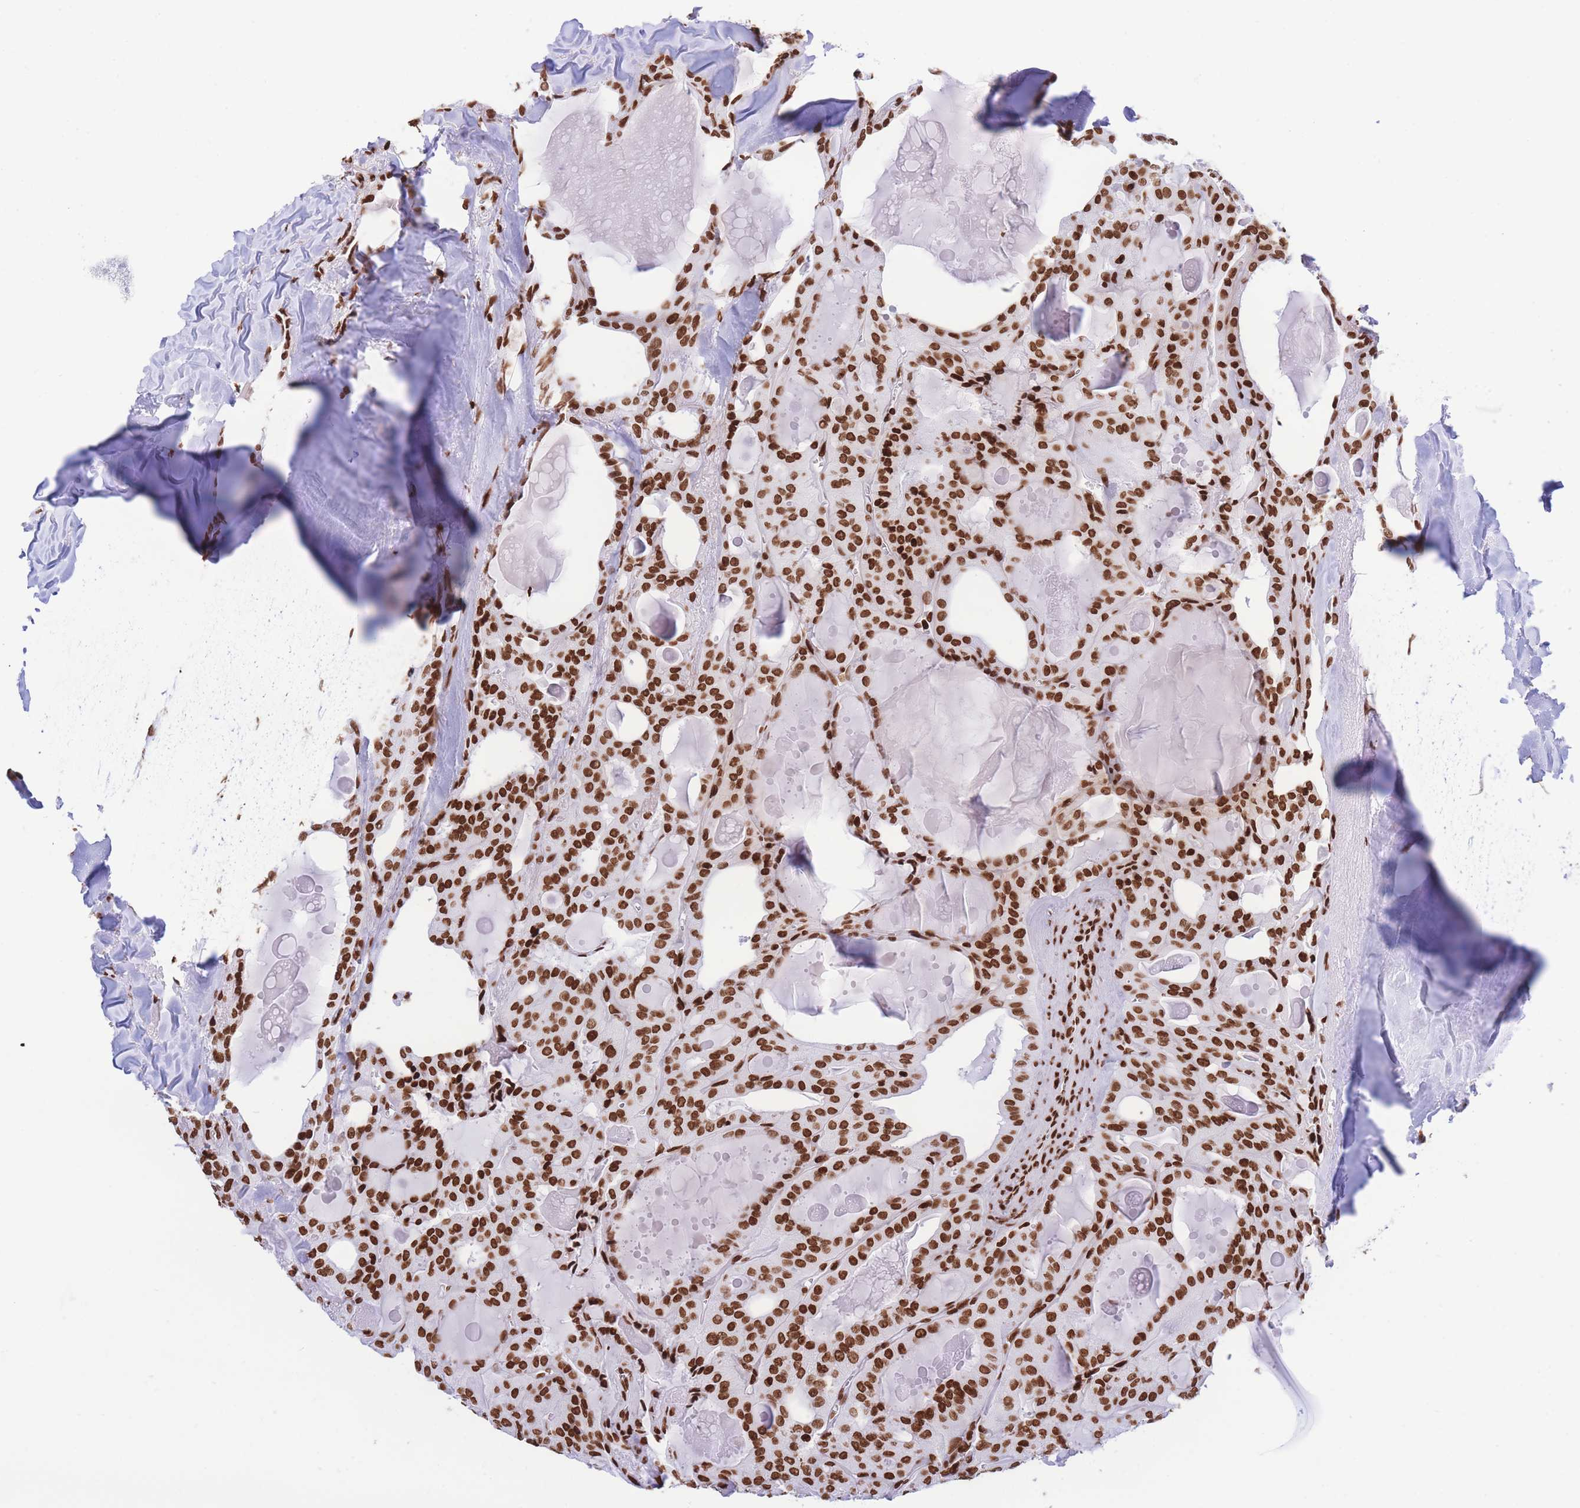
{"staining": {"intensity": "strong", "quantity": ">75%", "location": "nuclear"}, "tissue": "thyroid cancer", "cell_type": "Tumor cells", "image_type": "cancer", "snomed": [{"axis": "morphology", "description": "Papillary adenocarcinoma, NOS"}, {"axis": "topography", "description": "Thyroid gland"}], "caption": "Immunohistochemical staining of human thyroid cancer (papillary adenocarcinoma) demonstrates strong nuclear protein expression in about >75% of tumor cells.", "gene": "H2BC11", "patient": {"sex": "male", "age": 52}}